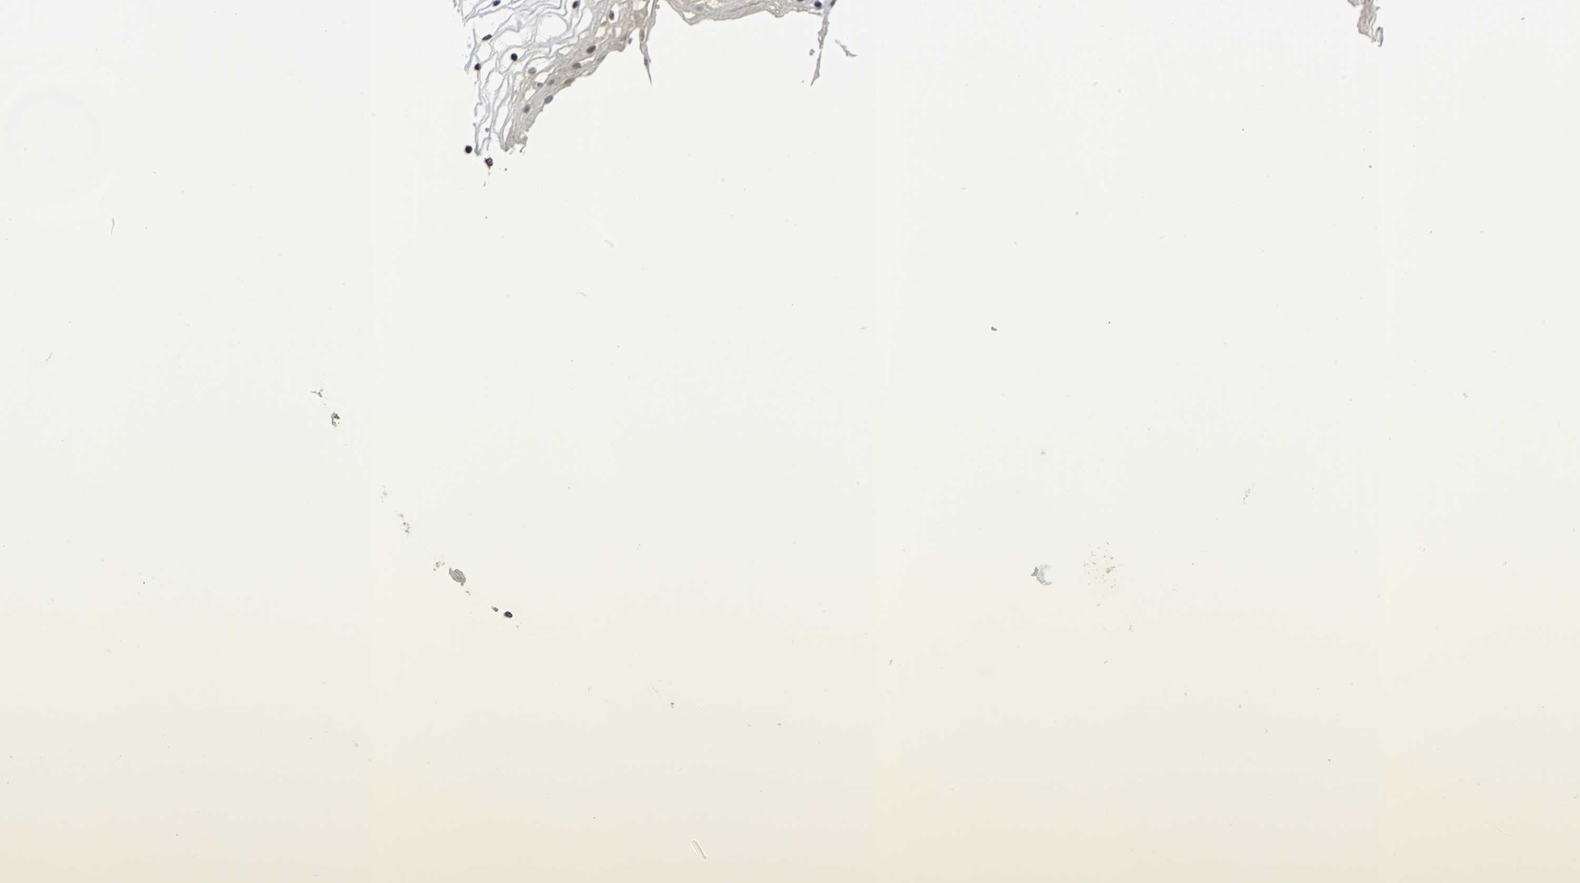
{"staining": {"intensity": "strong", "quantity": ">75%", "location": "nuclear"}, "tissue": "vagina", "cell_type": "Squamous epithelial cells", "image_type": "normal", "snomed": [{"axis": "morphology", "description": "Normal tissue, NOS"}, {"axis": "topography", "description": "Vagina"}], "caption": "Immunohistochemistry (IHC) image of unremarkable vagina stained for a protein (brown), which reveals high levels of strong nuclear staining in about >75% of squamous epithelial cells.", "gene": "ISY1", "patient": {"sex": "female", "age": 34}}